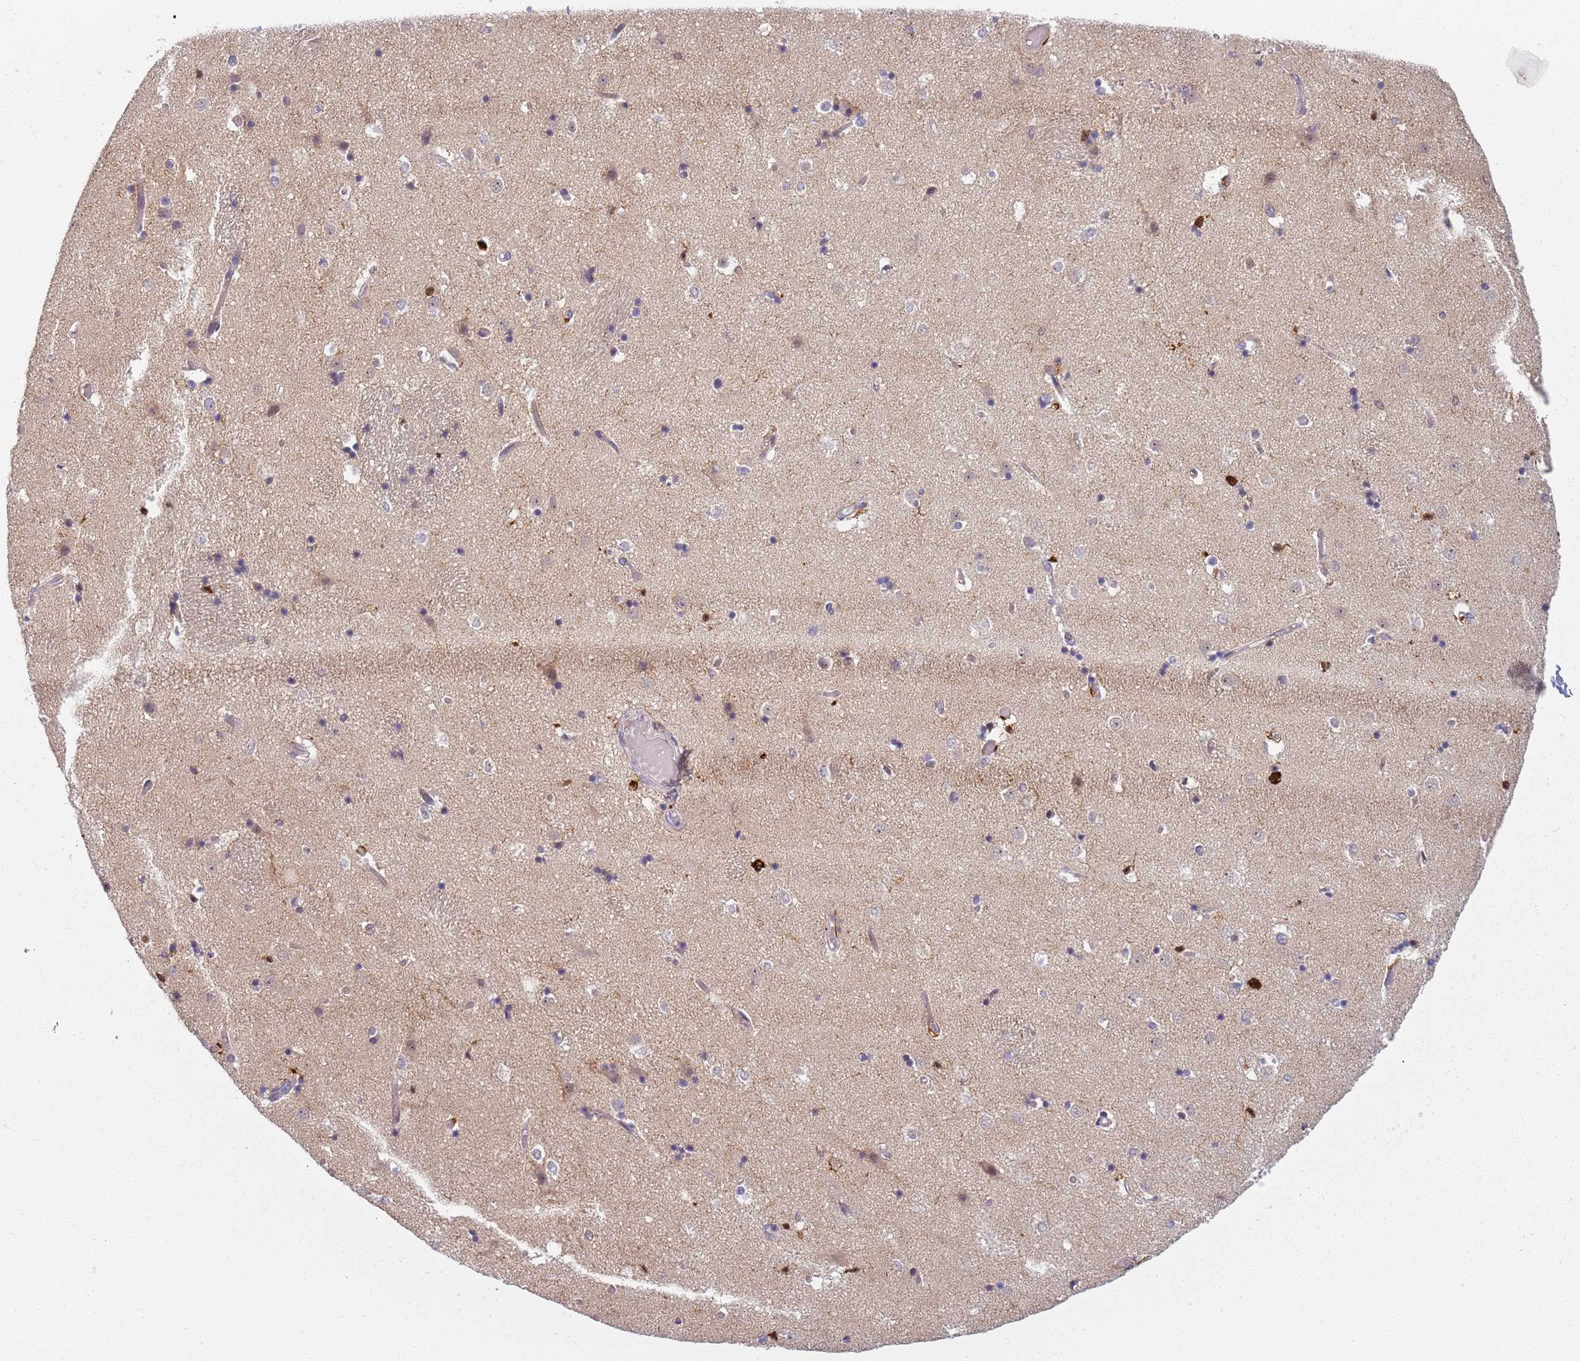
{"staining": {"intensity": "weak", "quantity": "<25%", "location": "cytoplasmic/membranous"}, "tissue": "caudate", "cell_type": "Glial cells", "image_type": "normal", "snomed": [{"axis": "morphology", "description": "Normal tissue, NOS"}, {"axis": "topography", "description": "Lateral ventricle wall"}], "caption": "The immunohistochemistry (IHC) image has no significant staining in glial cells of caudate.", "gene": "CC2D2B", "patient": {"sex": "female", "age": 52}}